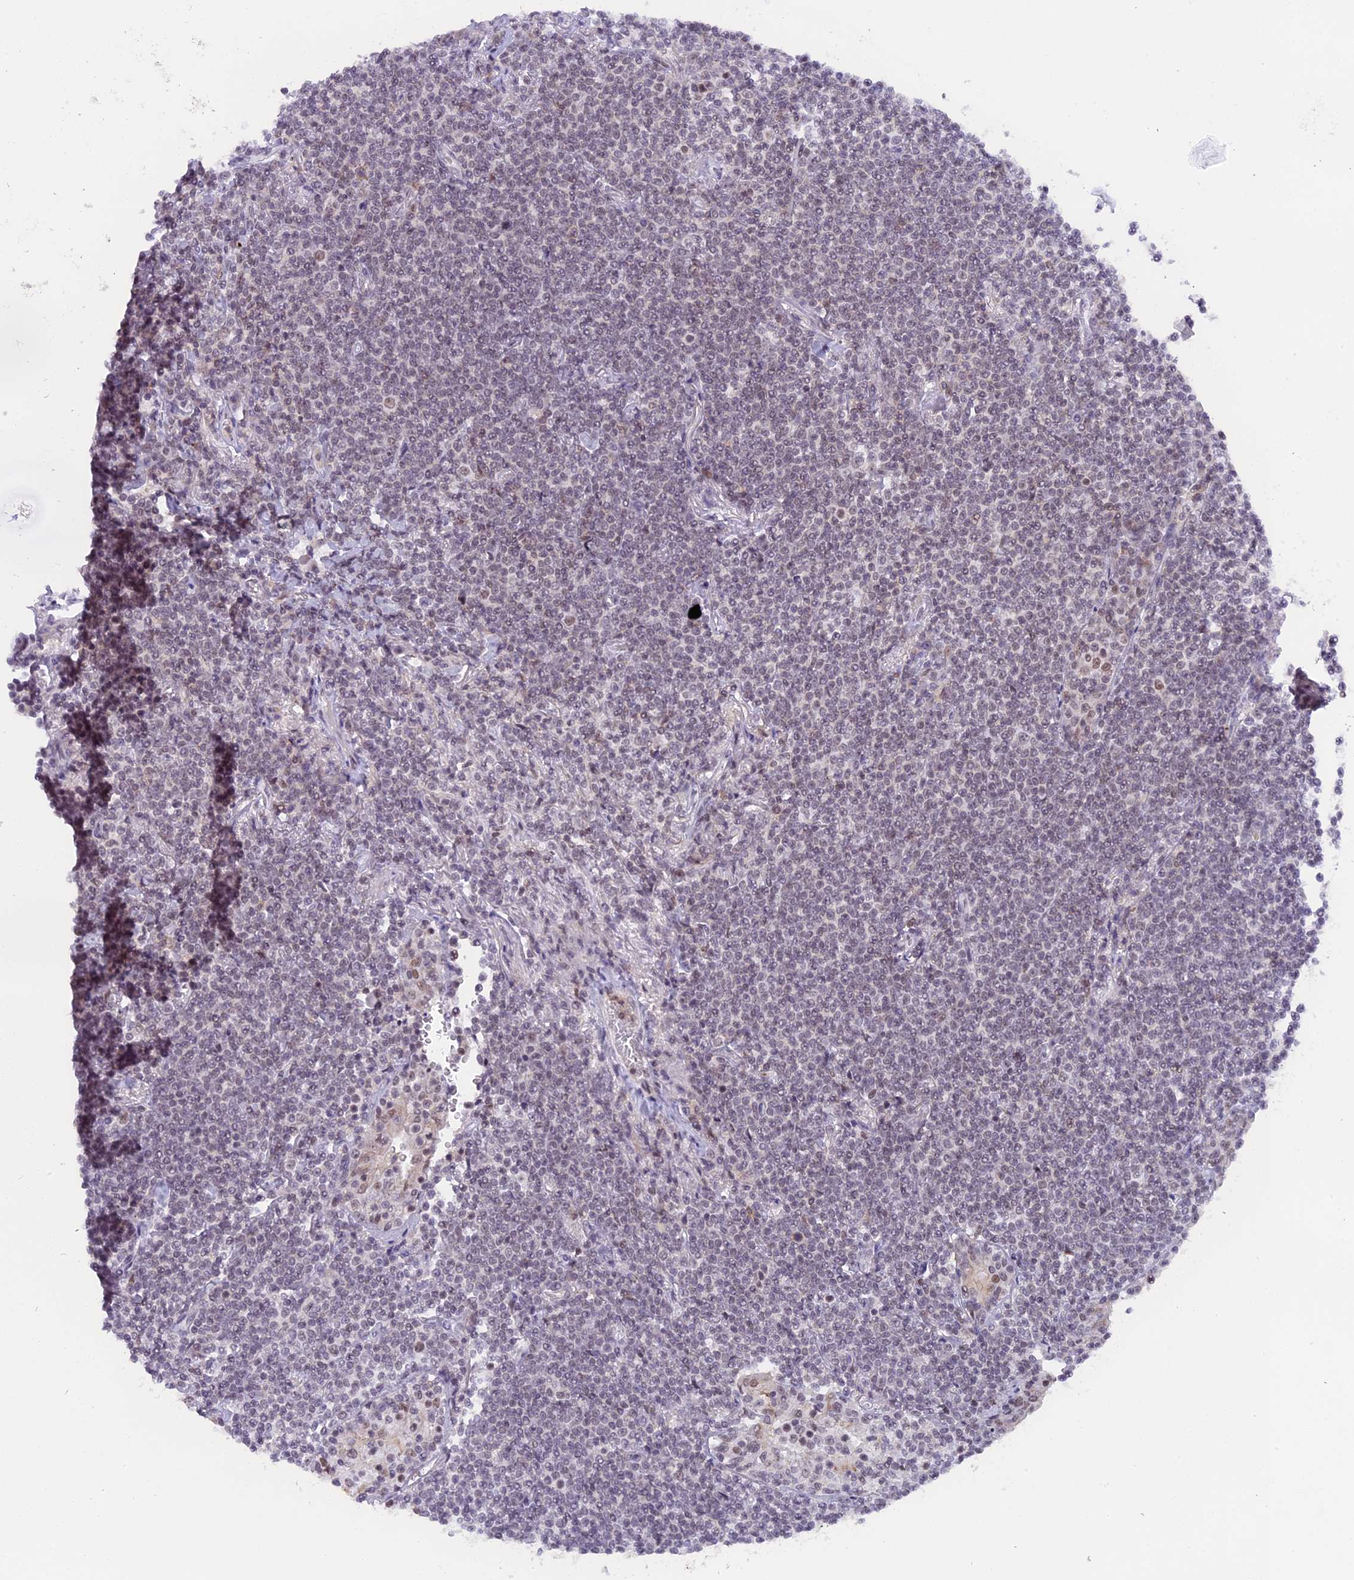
{"staining": {"intensity": "weak", "quantity": "<25%", "location": "nuclear"}, "tissue": "lymphoma", "cell_type": "Tumor cells", "image_type": "cancer", "snomed": [{"axis": "morphology", "description": "Malignant lymphoma, non-Hodgkin's type, Low grade"}, {"axis": "topography", "description": "Lung"}], "caption": "Immunohistochemical staining of human lymphoma shows no significant positivity in tumor cells.", "gene": "TADA3", "patient": {"sex": "female", "age": 71}}